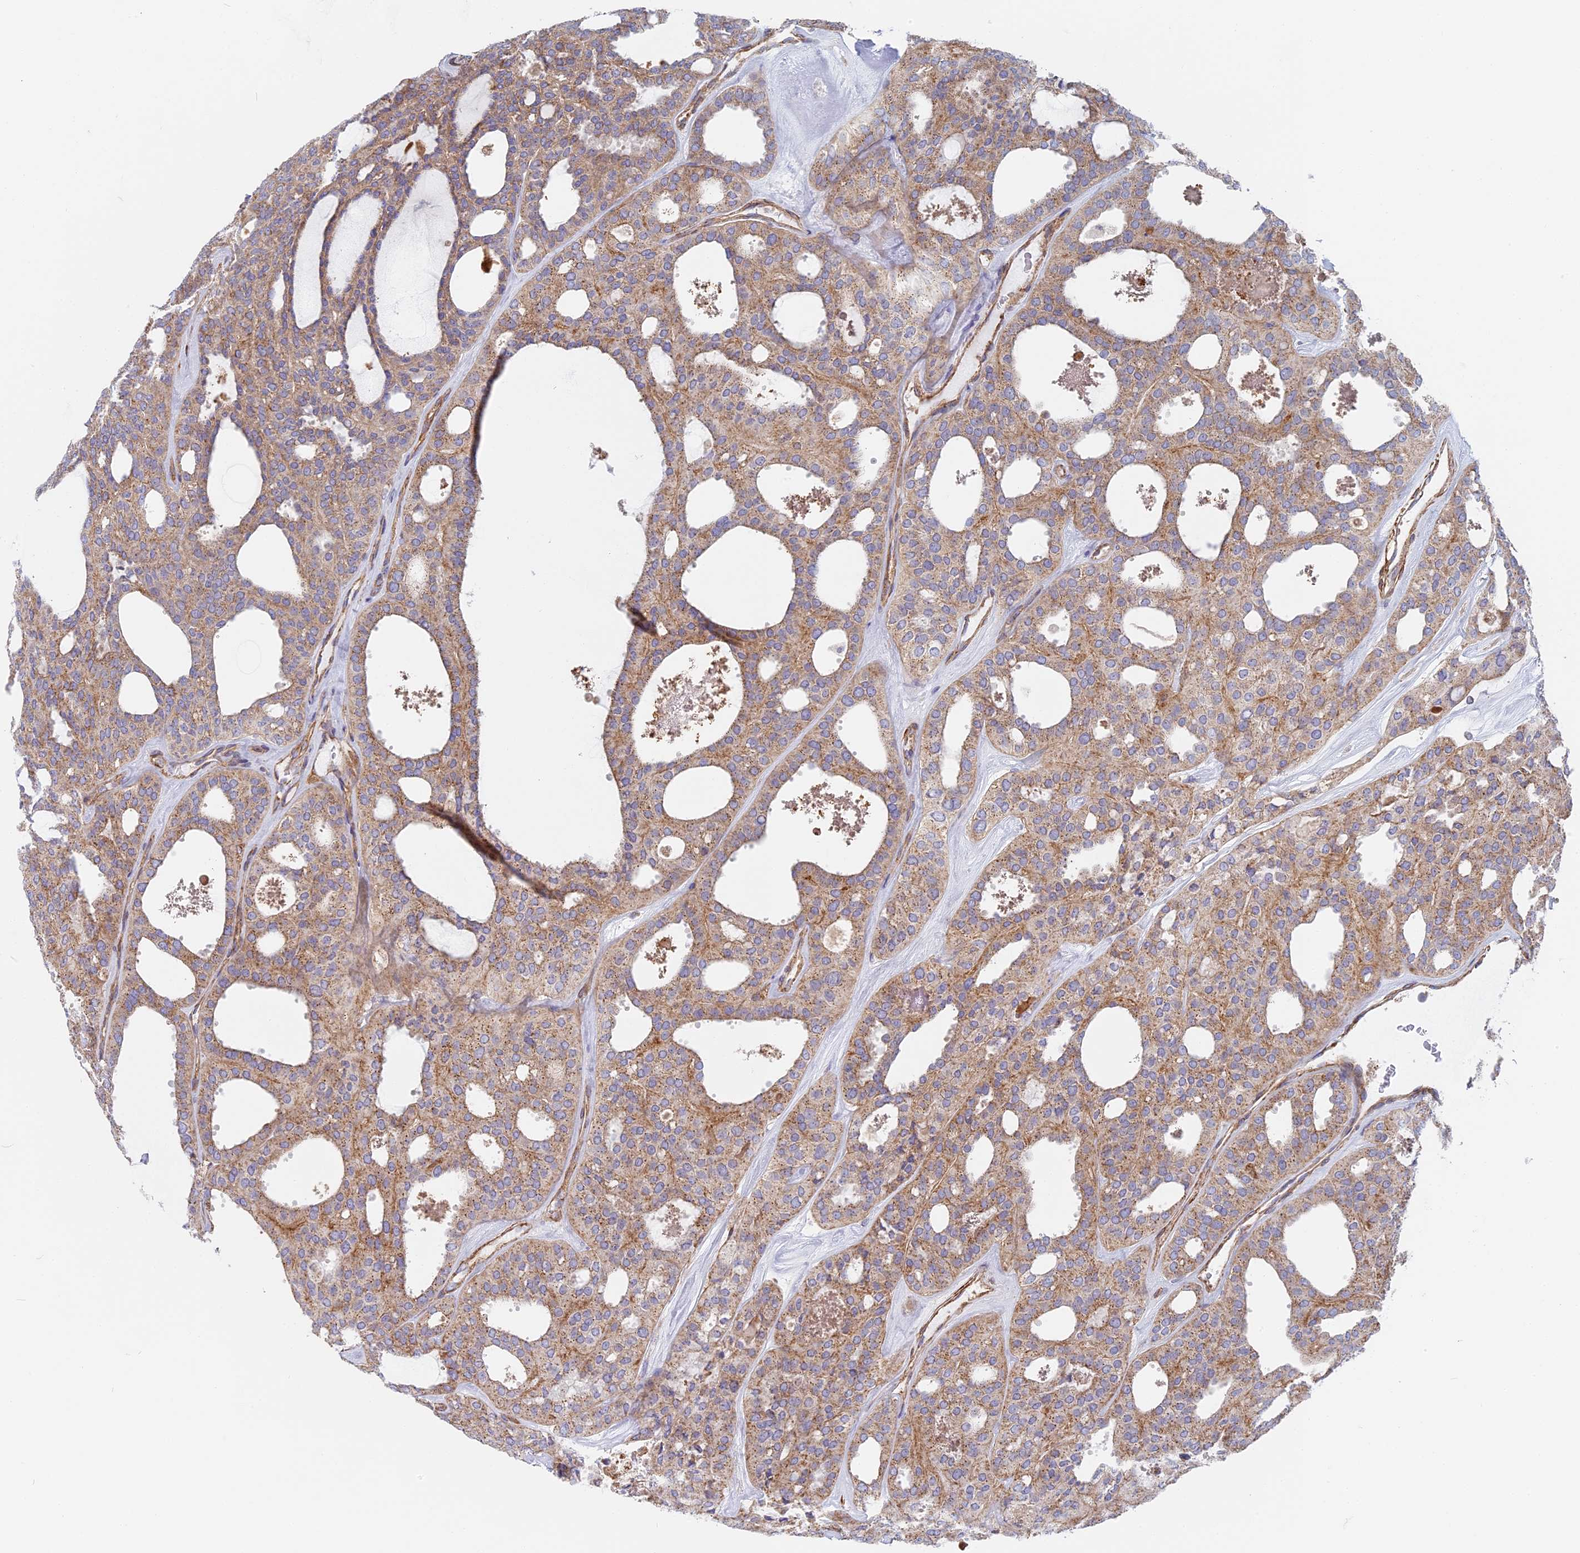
{"staining": {"intensity": "weak", "quantity": ">75%", "location": "cytoplasmic/membranous"}, "tissue": "thyroid cancer", "cell_type": "Tumor cells", "image_type": "cancer", "snomed": [{"axis": "morphology", "description": "Follicular adenoma carcinoma, NOS"}, {"axis": "topography", "description": "Thyroid gland"}], "caption": "Thyroid cancer (follicular adenoma carcinoma) stained with a protein marker reveals weak staining in tumor cells.", "gene": "DDA1", "patient": {"sex": "male", "age": 75}}